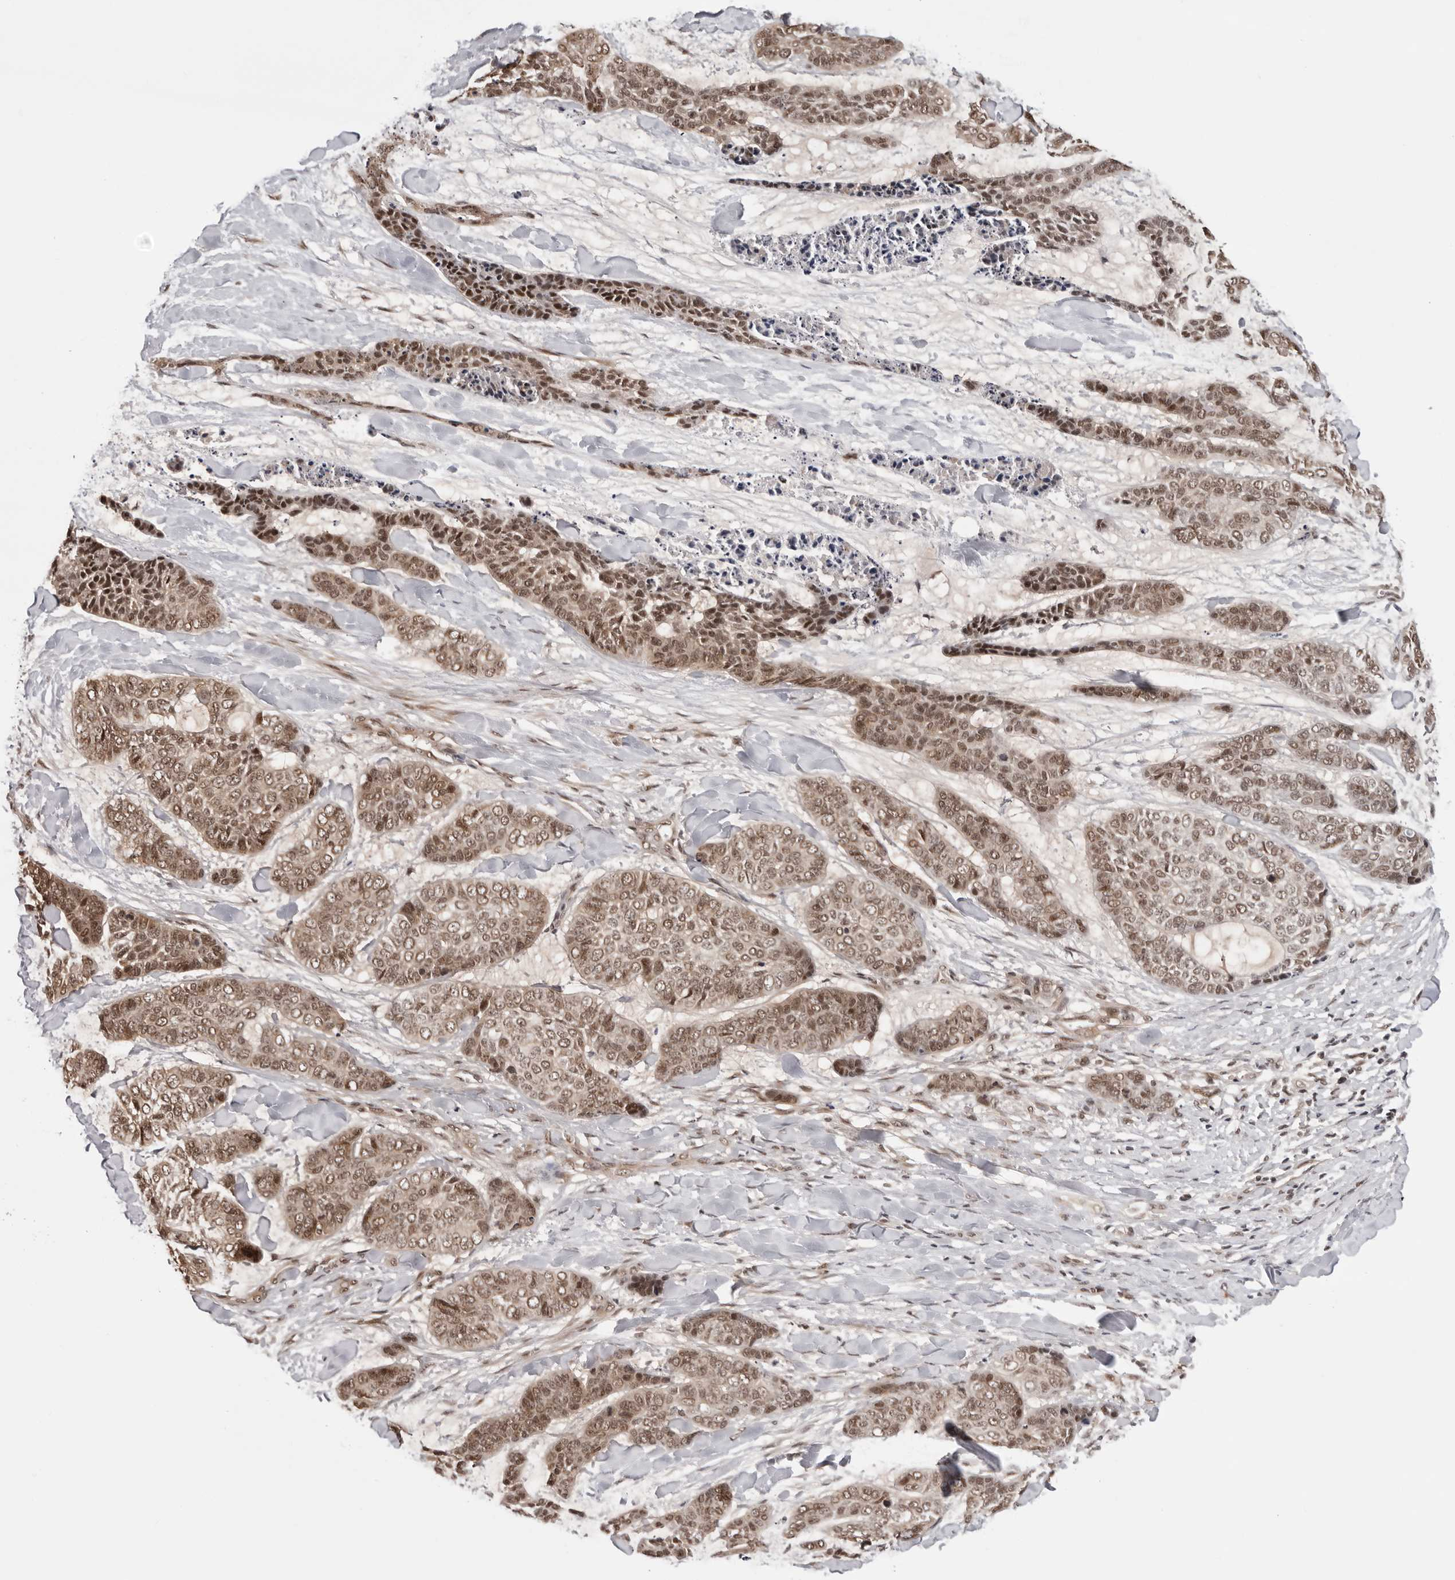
{"staining": {"intensity": "moderate", "quantity": "25%-75%", "location": "nuclear"}, "tissue": "skin cancer", "cell_type": "Tumor cells", "image_type": "cancer", "snomed": [{"axis": "morphology", "description": "Basal cell carcinoma"}, {"axis": "topography", "description": "Skin"}], "caption": "Basal cell carcinoma (skin) stained with a protein marker reveals moderate staining in tumor cells.", "gene": "SDE2", "patient": {"sex": "female", "age": 64}}